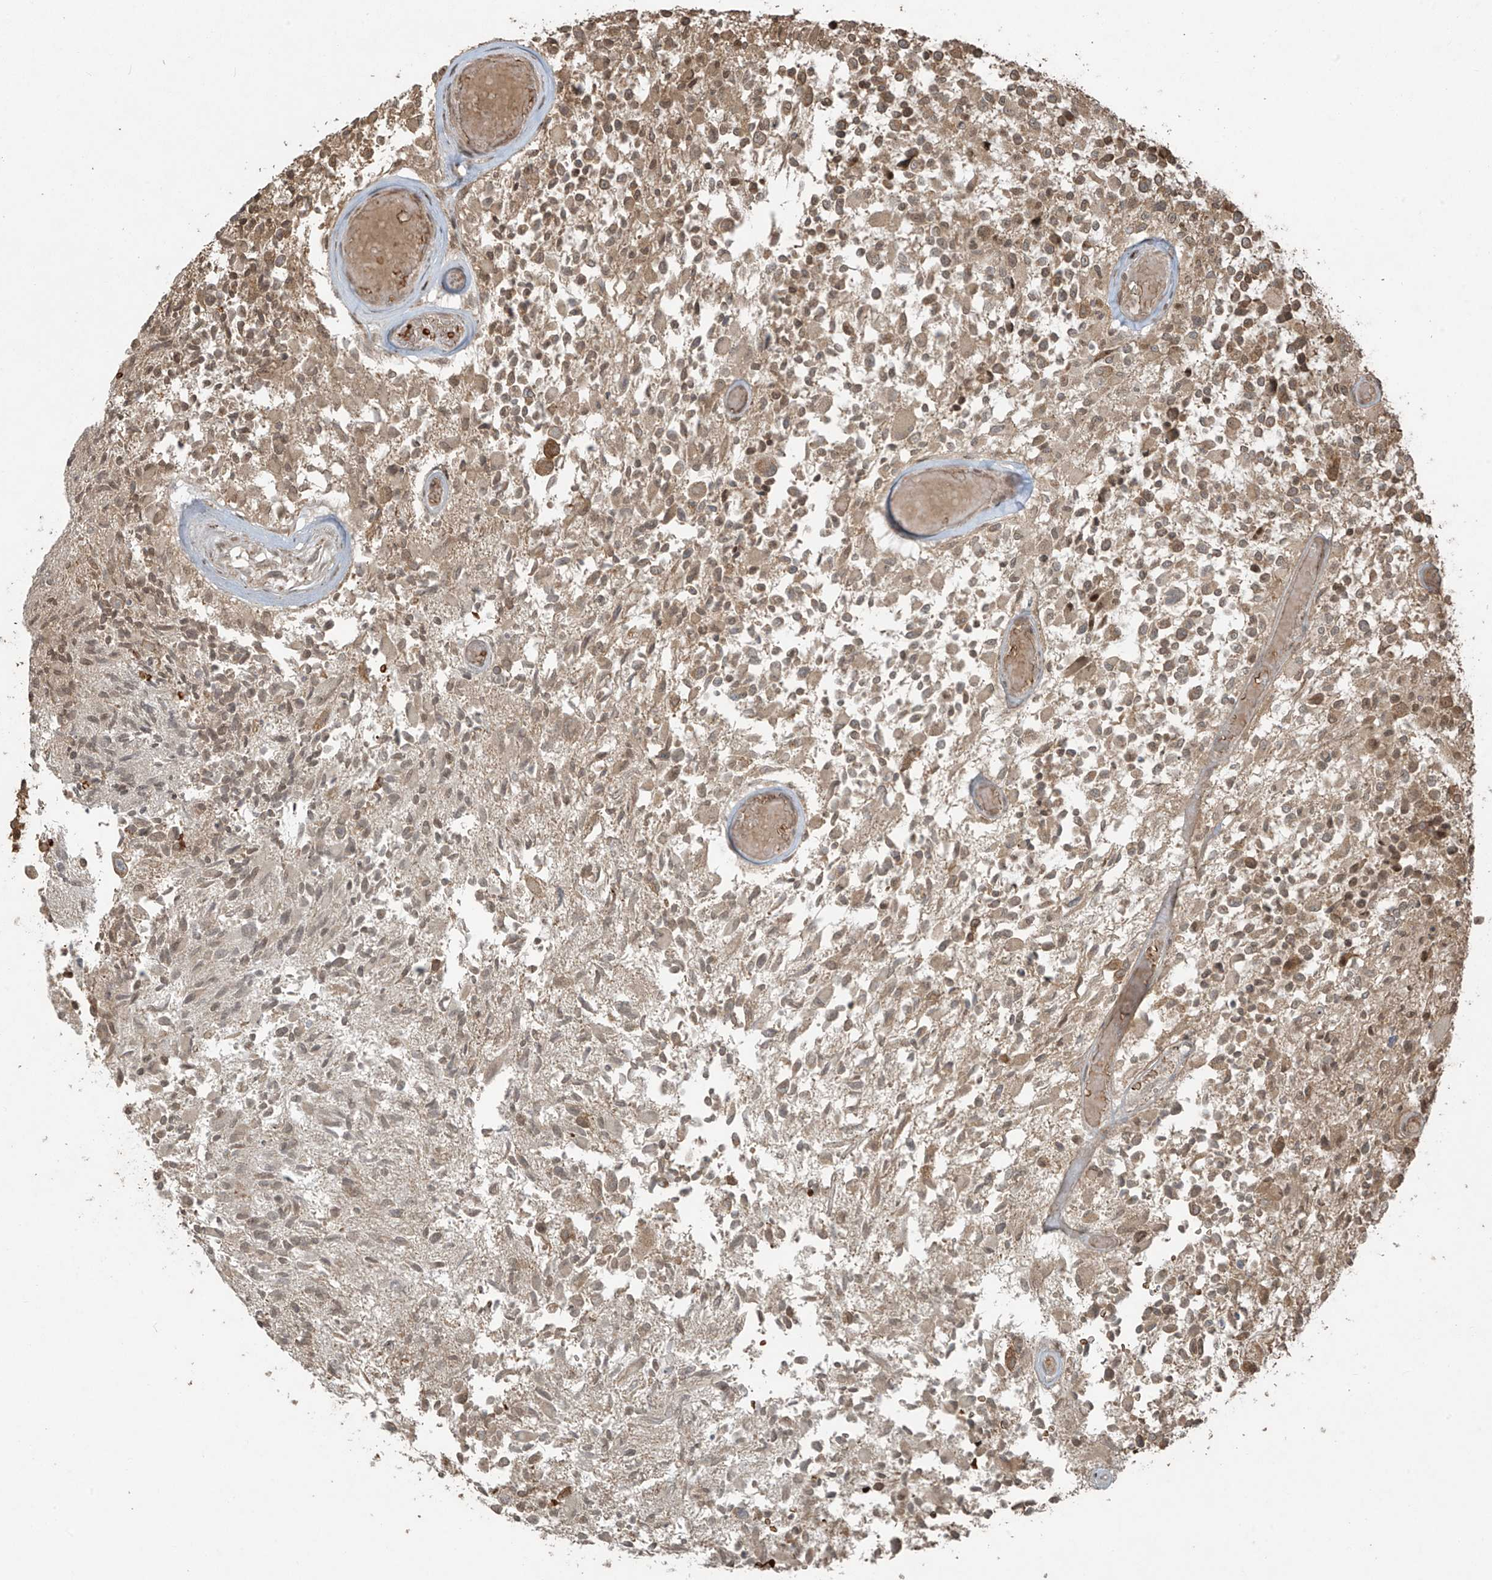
{"staining": {"intensity": "moderate", "quantity": "25%-75%", "location": "cytoplasmic/membranous,nuclear"}, "tissue": "glioma", "cell_type": "Tumor cells", "image_type": "cancer", "snomed": [{"axis": "morphology", "description": "Glioma, malignant, High grade"}, {"axis": "morphology", "description": "Glioblastoma, NOS"}, {"axis": "topography", "description": "Brain"}], "caption": "A medium amount of moderate cytoplasmic/membranous and nuclear positivity is seen in about 25%-75% of tumor cells in glioma tissue.", "gene": "TTC22", "patient": {"sex": "male", "age": 60}}